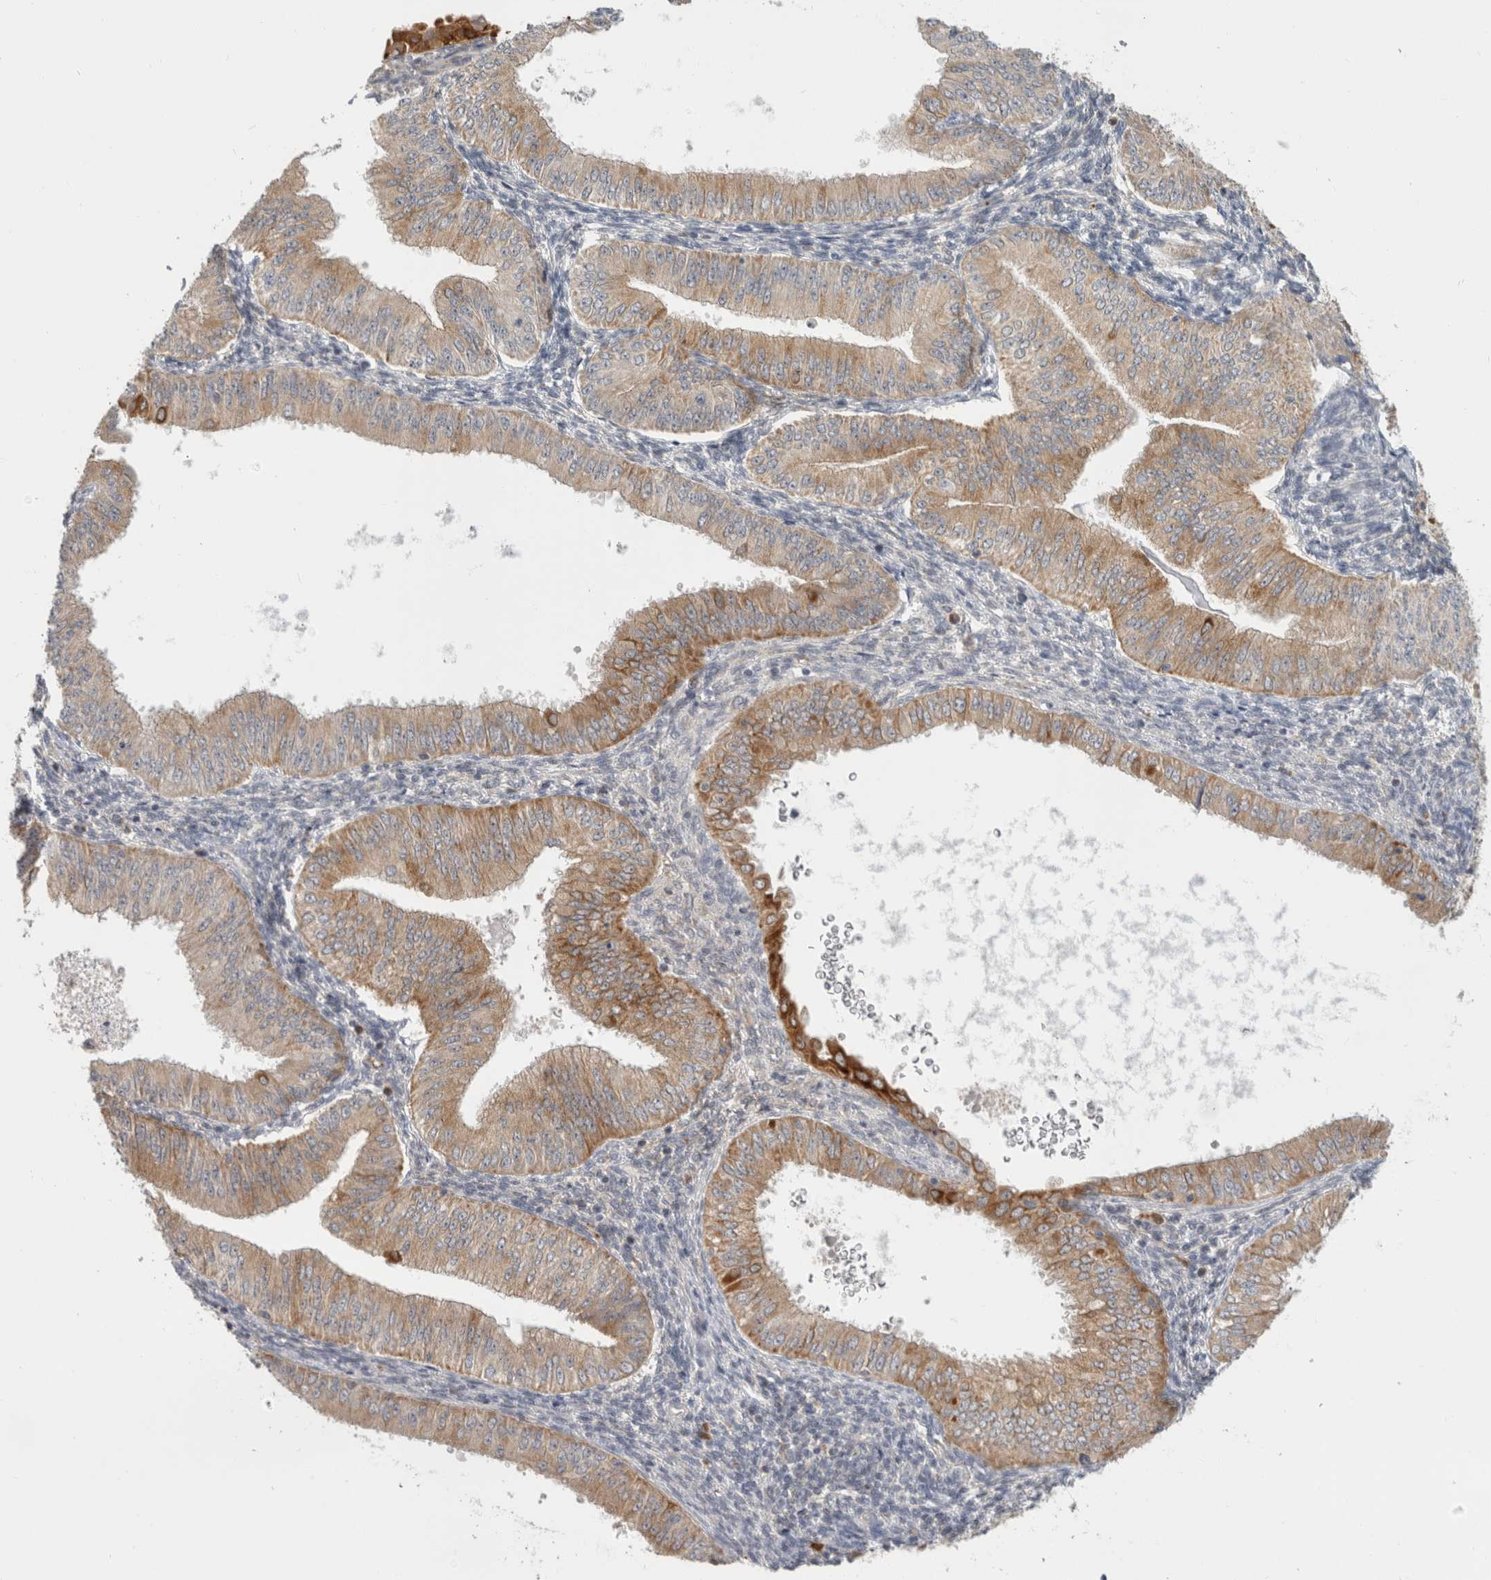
{"staining": {"intensity": "moderate", "quantity": ">75%", "location": "cytoplasmic/membranous"}, "tissue": "endometrial cancer", "cell_type": "Tumor cells", "image_type": "cancer", "snomed": [{"axis": "morphology", "description": "Normal tissue, NOS"}, {"axis": "morphology", "description": "Adenocarcinoma, NOS"}, {"axis": "topography", "description": "Endometrium"}], "caption": "Adenocarcinoma (endometrial) was stained to show a protein in brown. There is medium levels of moderate cytoplasmic/membranous expression in approximately >75% of tumor cells.", "gene": "APOL2", "patient": {"sex": "female", "age": 53}}